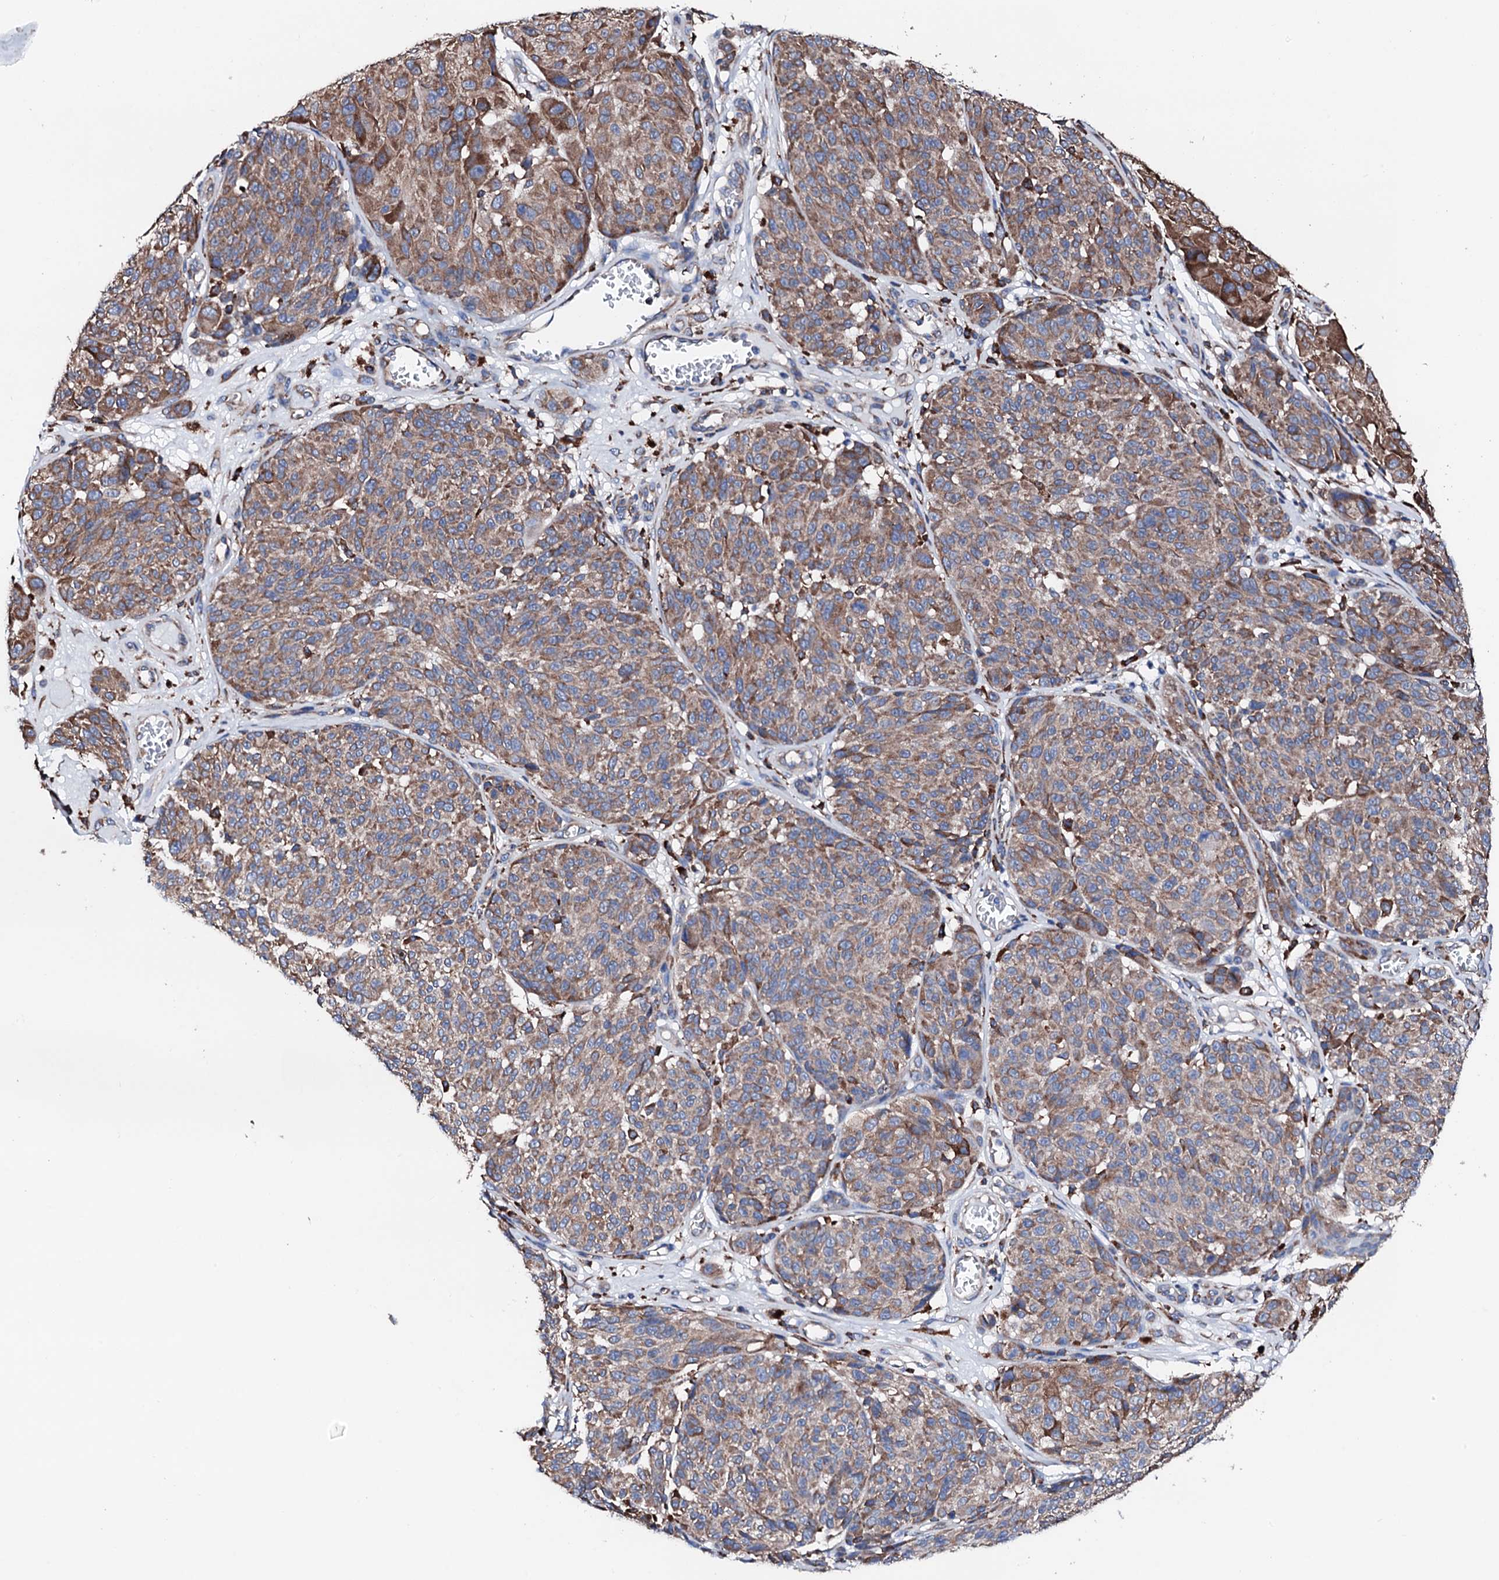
{"staining": {"intensity": "moderate", "quantity": ">75%", "location": "cytoplasmic/membranous"}, "tissue": "melanoma", "cell_type": "Tumor cells", "image_type": "cancer", "snomed": [{"axis": "morphology", "description": "Malignant melanoma, NOS"}, {"axis": "topography", "description": "Skin"}], "caption": "Immunohistochemistry (IHC) photomicrograph of neoplastic tissue: melanoma stained using immunohistochemistry (IHC) displays medium levels of moderate protein expression localized specifically in the cytoplasmic/membranous of tumor cells, appearing as a cytoplasmic/membranous brown color.", "gene": "AMDHD1", "patient": {"sex": "male", "age": 83}}